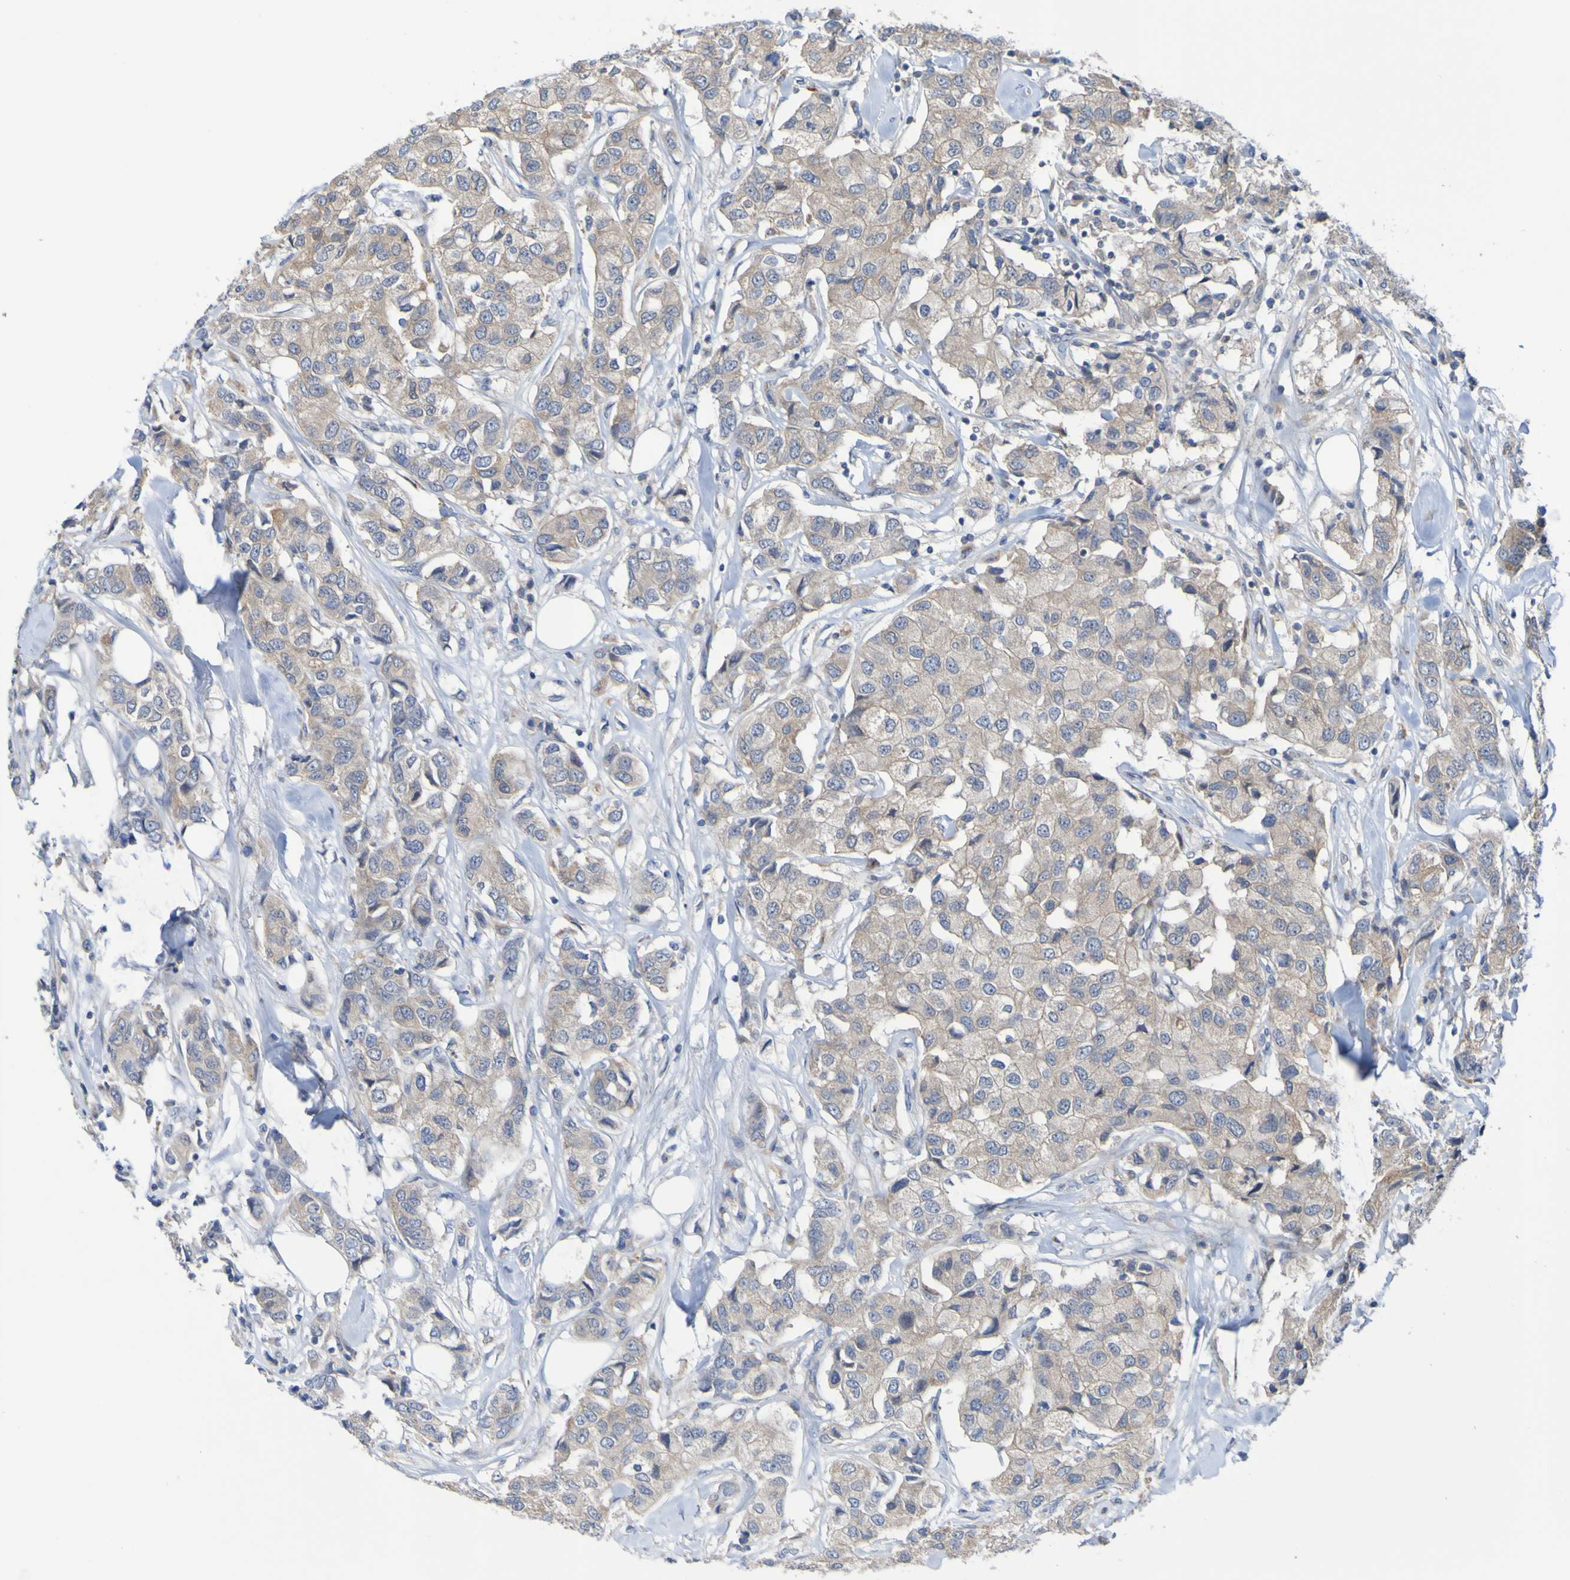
{"staining": {"intensity": "weak", "quantity": ">75%", "location": "cytoplasmic/membranous"}, "tissue": "breast cancer", "cell_type": "Tumor cells", "image_type": "cancer", "snomed": [{"axis": "morphology", "description": "Duct carcinoma"}, {"axis": "topography", "description": "Breast"}], "caption": "Tumor cells exhibit low levels of weak cytoplasmic/membranous expression in about >75% of cells in breast cancer (intraductal carcinoma).", "gene": "SDK1", "patient": {"sex": "female", "age": 80}}